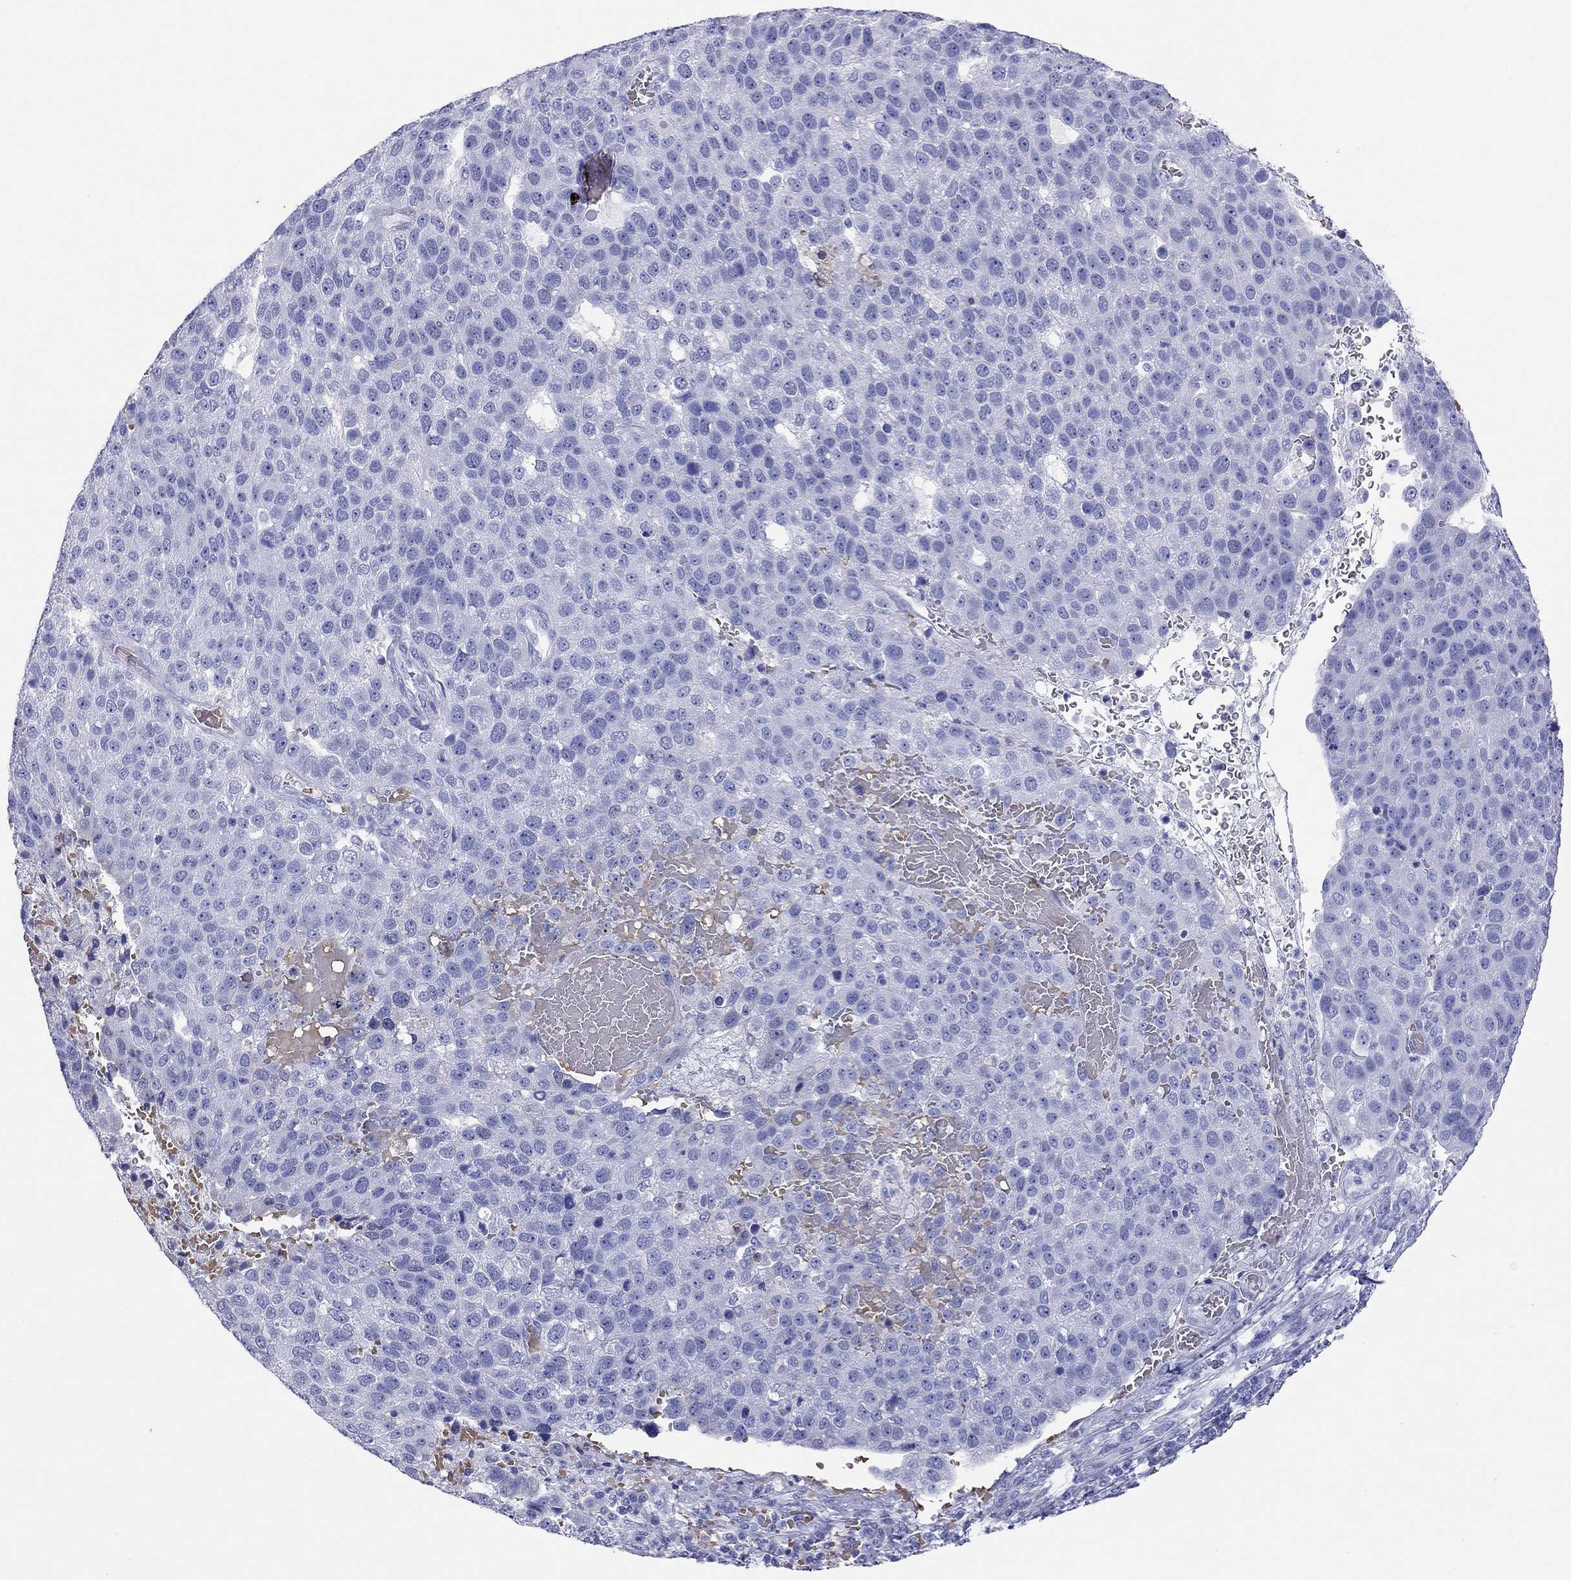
{"staining": {"intensity": "negative", "quantity": "none", "location": "none"}, "tissue": "pancreatic cancer", "cell_type": "Tumor cells", "image_type": "cancer", "snomed": [{"axis": "morphology", "description": "Adenocarcinoma, NOS"}, {"axis": "topography", "description": "Pancreas"}], "caption": "A photomicrograph of human pancreatic cancer (adenocarcinoma) is negative for staining in tumor cells.", "gene": "PTPRN", "patient": {"sex": "female", "age": 61}}